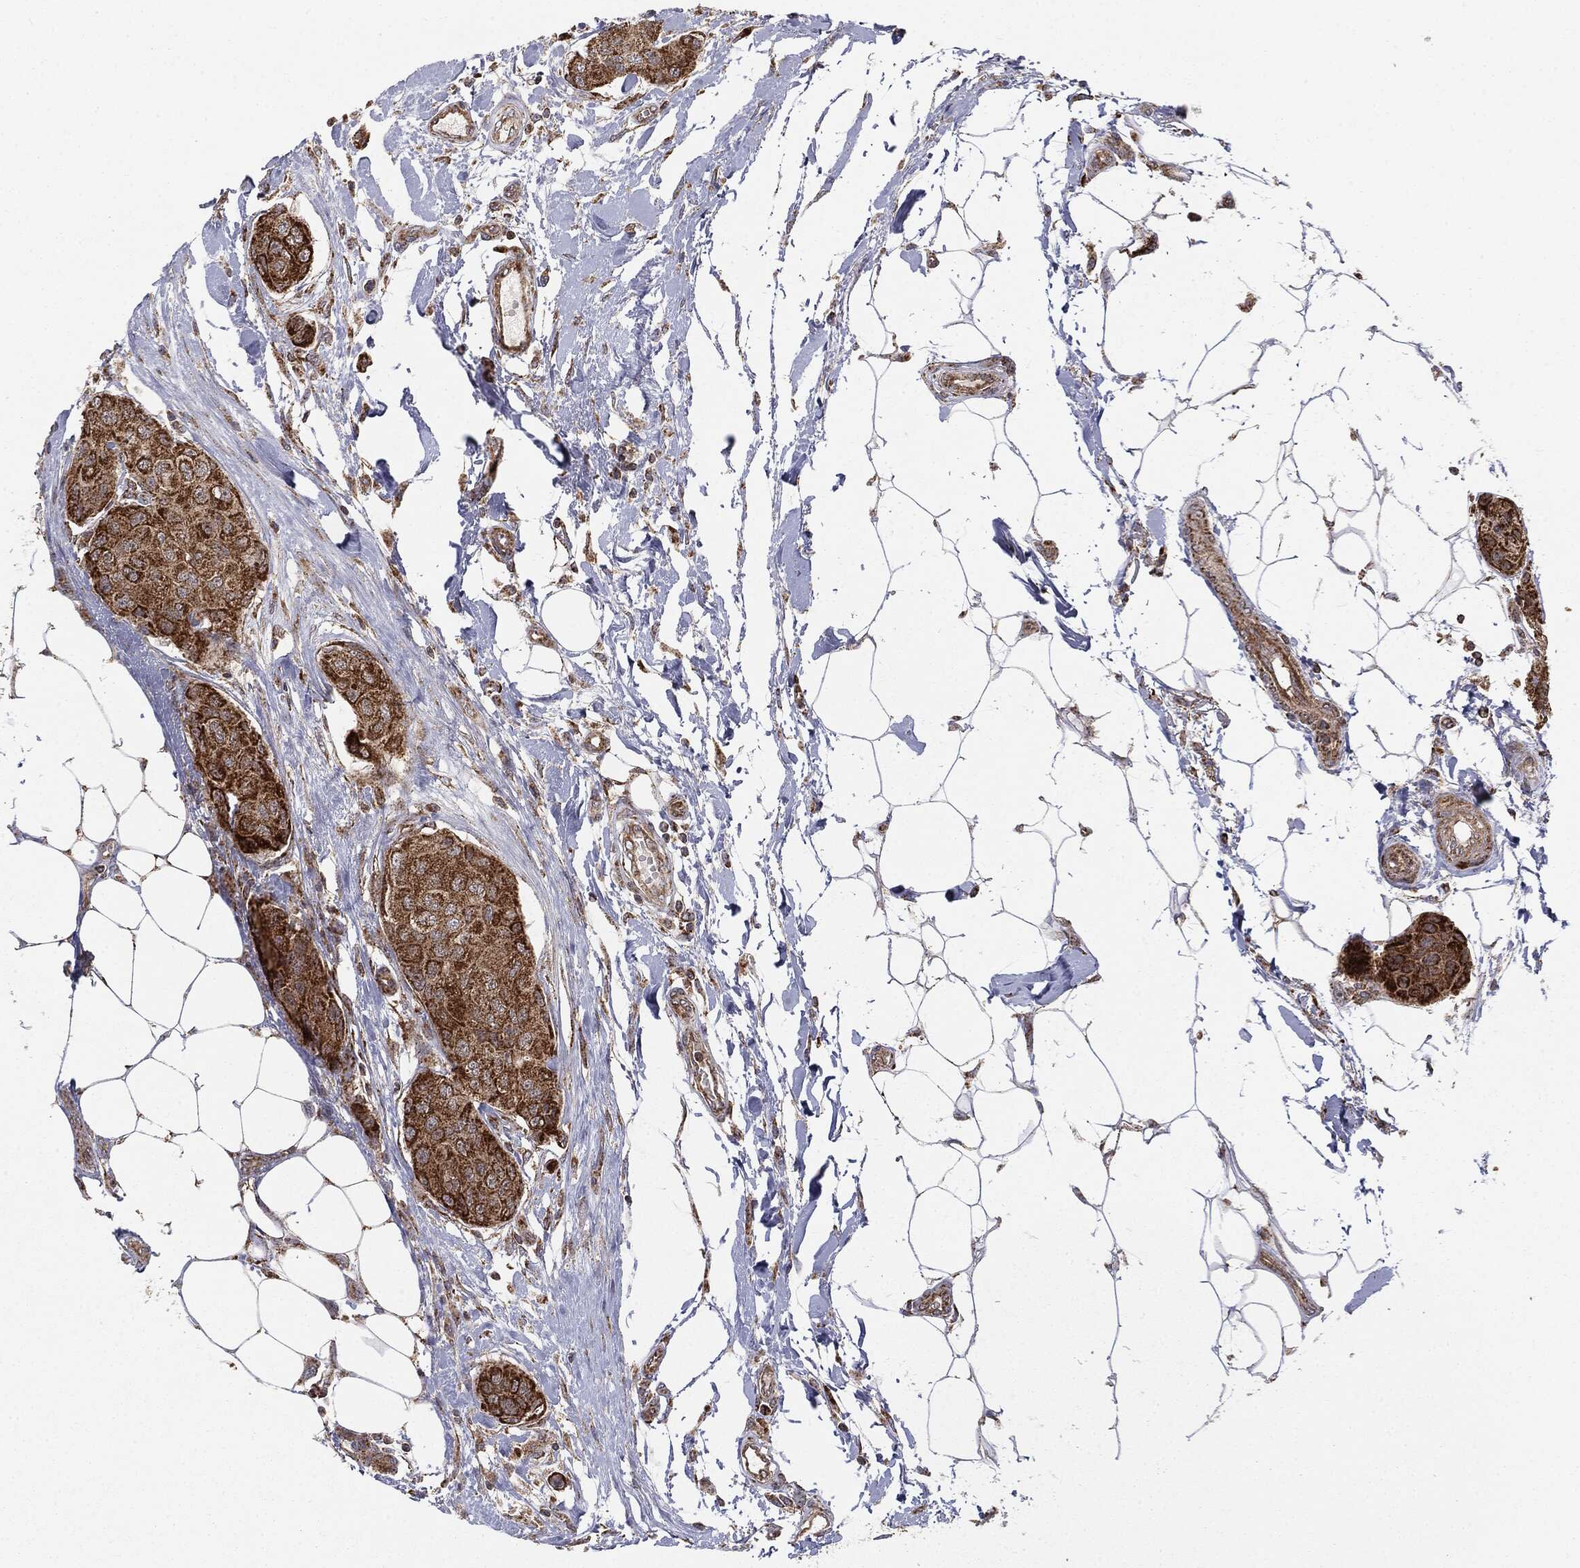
{"staining": {"intensity": "strong", "quantity": ">75%", "location": "cytoplasmic/membranous"}, "tissue": "breast cancer", "cell_type": "Tumor cells", "image_type": "cancer", "snomed": [{"axis": "morphology", "description": "Duct carcinoma"}, {"axis": "topography", "description": "Breast"}, {"axis": "topography", "description": "Lymph node"}], "caption": "A photomicrograph of breast cancer (infiltrating ductal carcinoma) stained for a protein exhibits strong cytoplasmic/membranous brown staining in tumor cells.", "gene": "MTOR", "patient": {"sex": "female", "age": 80}}